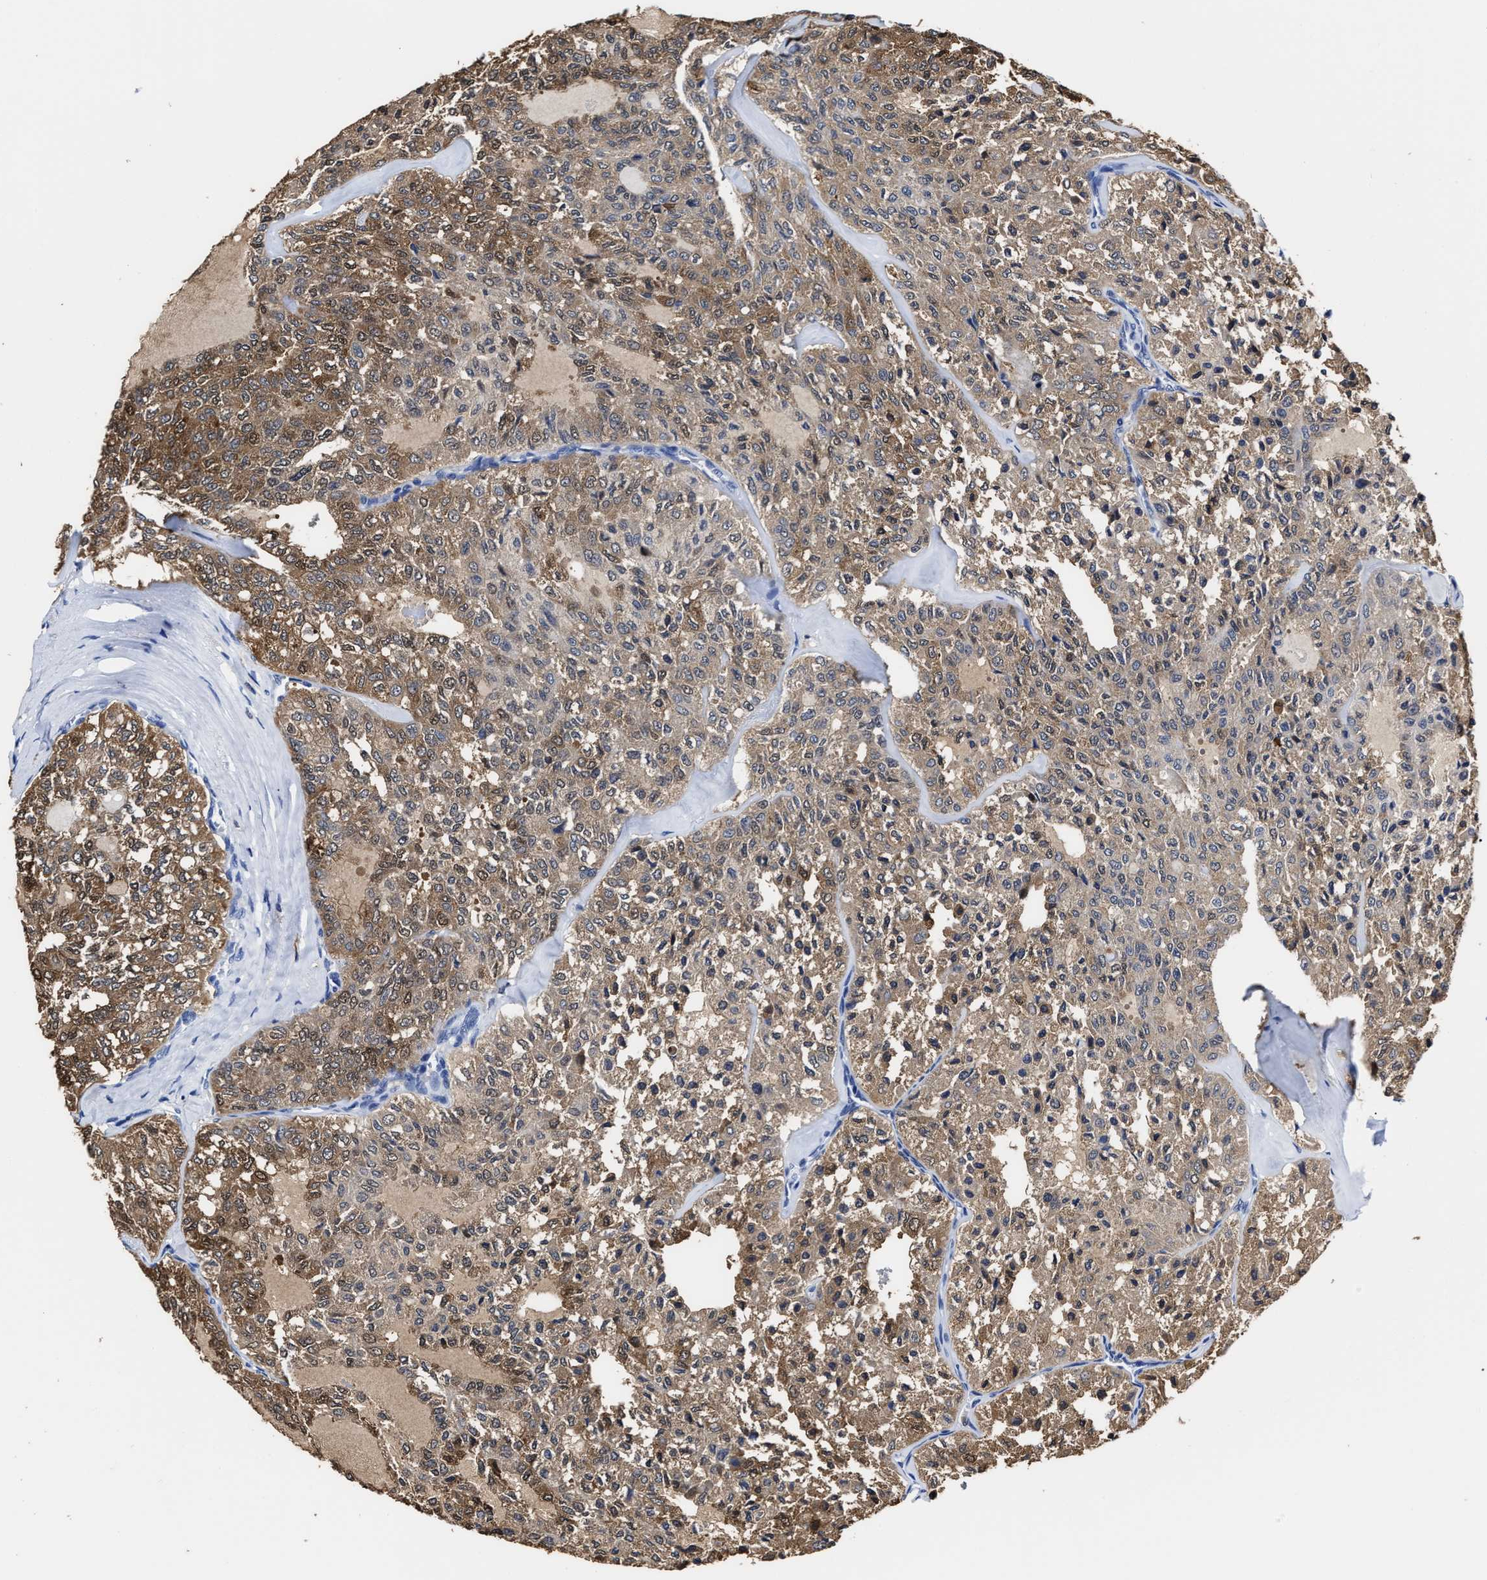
{"staining": {"intensity": "moderate", "quantity": ">75%", "location": "cytoplasmic/membranous,nuclear"}, "tissue": "thyroid cancer", "cell_type": "Tumor cells", "image_type": "cancer", "snomed": [{"axis": "morphology", "description": "Follicular adenoma carcinoma, NOS"}, {"axis": "topography", "description": "Thyroid gland"}], "caption": "This photomicrograph displays immunohistochemistry staining of follicular adenoma carcinoma (thyroid), with medium moderate cytoplasmic/membranous and nuclear positivity in approximately >75% of tumor cells.", "gene": "PRPF4B", "patient": {"sex": "male", "age": 75}}